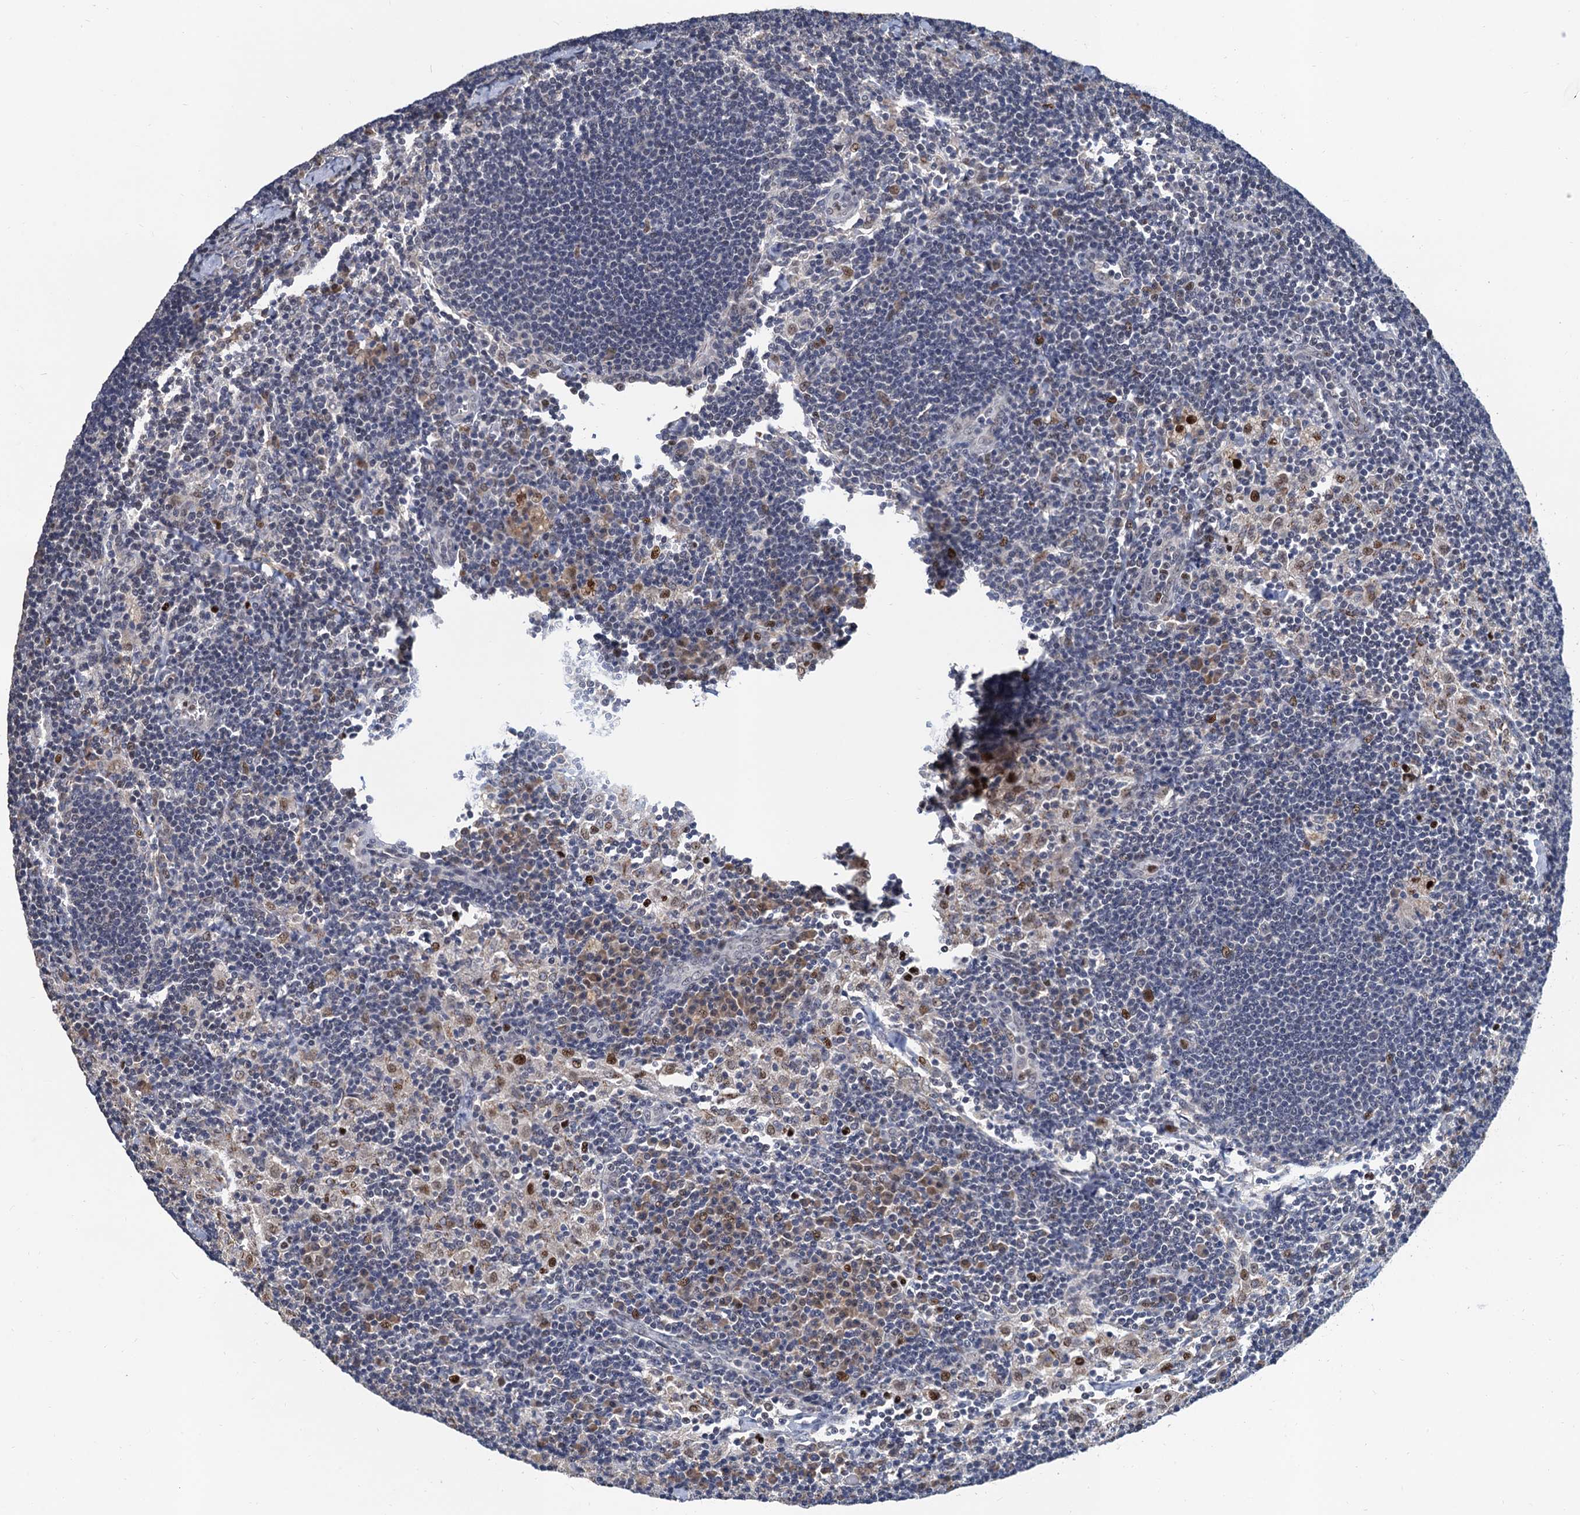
{"staining": {"intensity": "negative", "quantity": "none", "location": "none"}, "tissue": "lymph node", "cell_type": "Germinal center cells", "image_type": "normal", "snomed": [{"axis": "morphology", "description": "Normal tissue, NOS"}, {"axis": "topography", "description": "Lymph node"}], "caption": "Micrograph shows no protein staining in germinal center cells of unremarkable lymph node.", "gene": "TSEN34", "patient": {"sex": "male", "age": 24}}